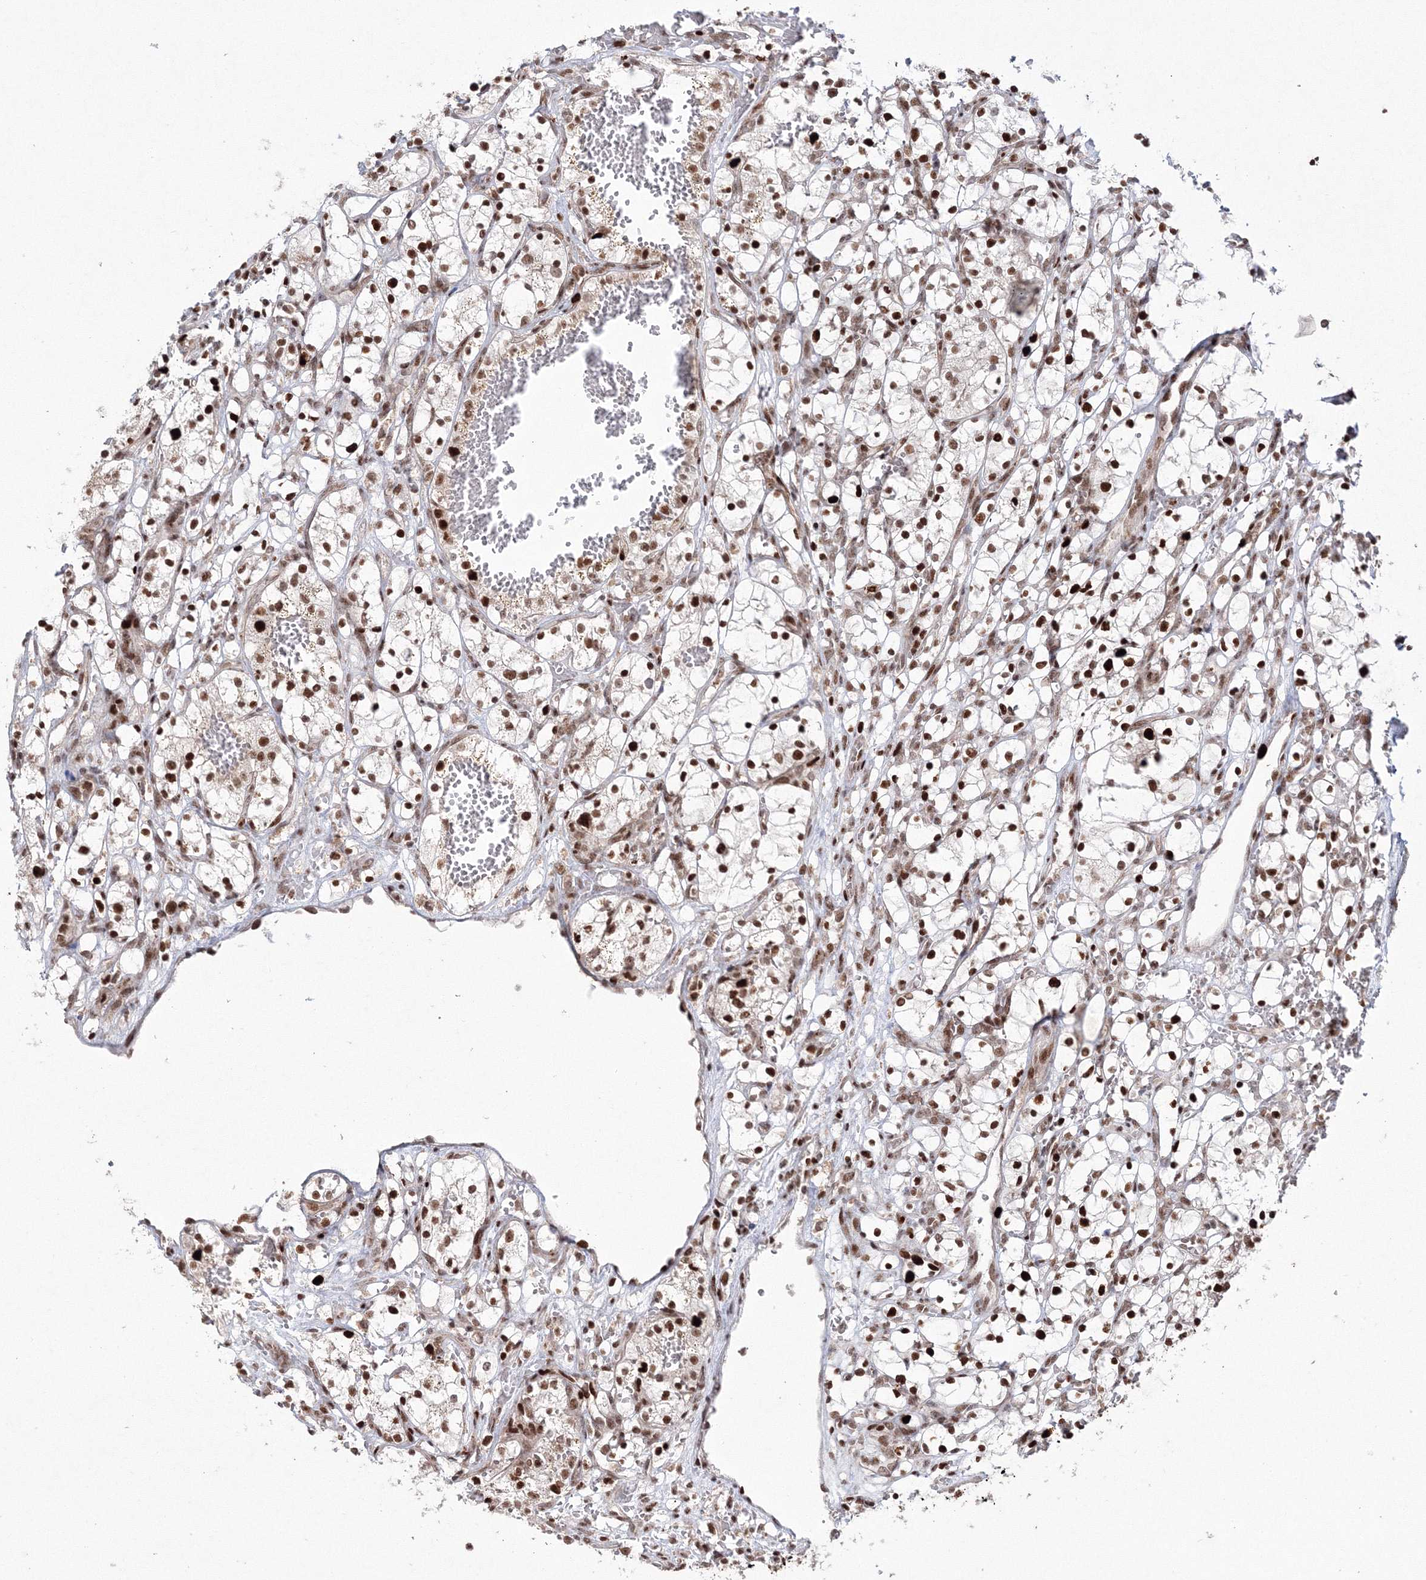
{"staining": {"intensity": "strong", "quantity": ">75%", "location": "nuclear"}, "tissue": "renal cancer", "cell_type": "Tumor cells", "image_type": "cancer", "snomed": [{"axis": "morphology", "description": "Adenocarcinoma, NOS"}, {"axis": "topography", "description": "Kidney"}], "caption": "An image of renal cancer (adenocarcinoma) stained for a protein displays strong nuclear brown staining in tumor cells.", "gene": "LIG1", "patient": {"sex": "female", "age": 69}}